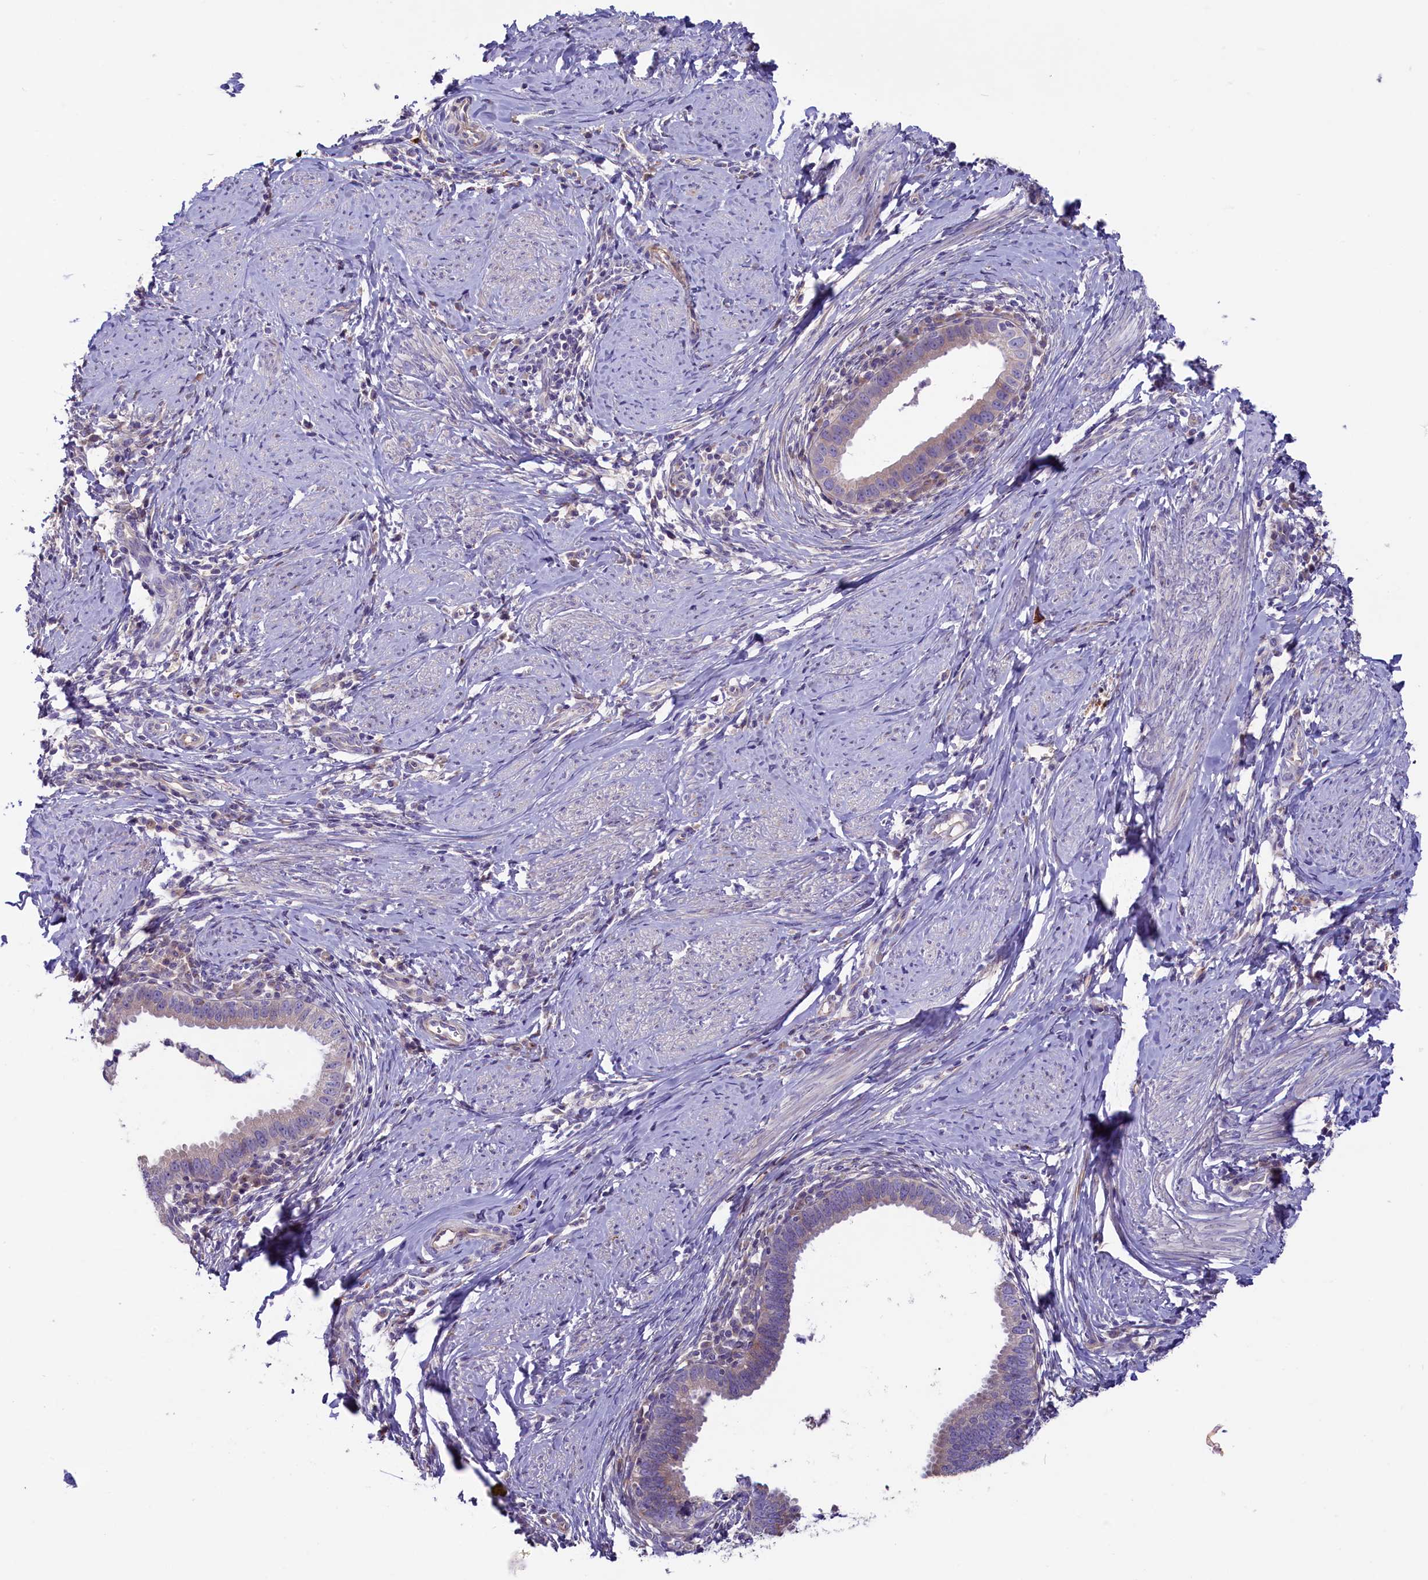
{"staining": {"intensity": "weak", "quantity": "<25%", "location": "cytoplasmic/membranous"}, "tissue": "cervical cancer", "cell_type": "Tumor cells", "image_type": "cancer", "snomed": [{"axis": "morphology", "description": "Adenocarcinoma, NOS"}, {"axis": "topography", "description": "Cervix"}], "caption": "Immunohistochemistry image of cervical cancer (adenocarcinoma) stained for a protein (brown), which demonstrates no positivity in tumor cells. (DAB immunohistochemistry (IHC) visualized using brightfield microscopy, high magnification).", "gene": "CD99L2", "patient": {"sex": "female", "age": 36}}